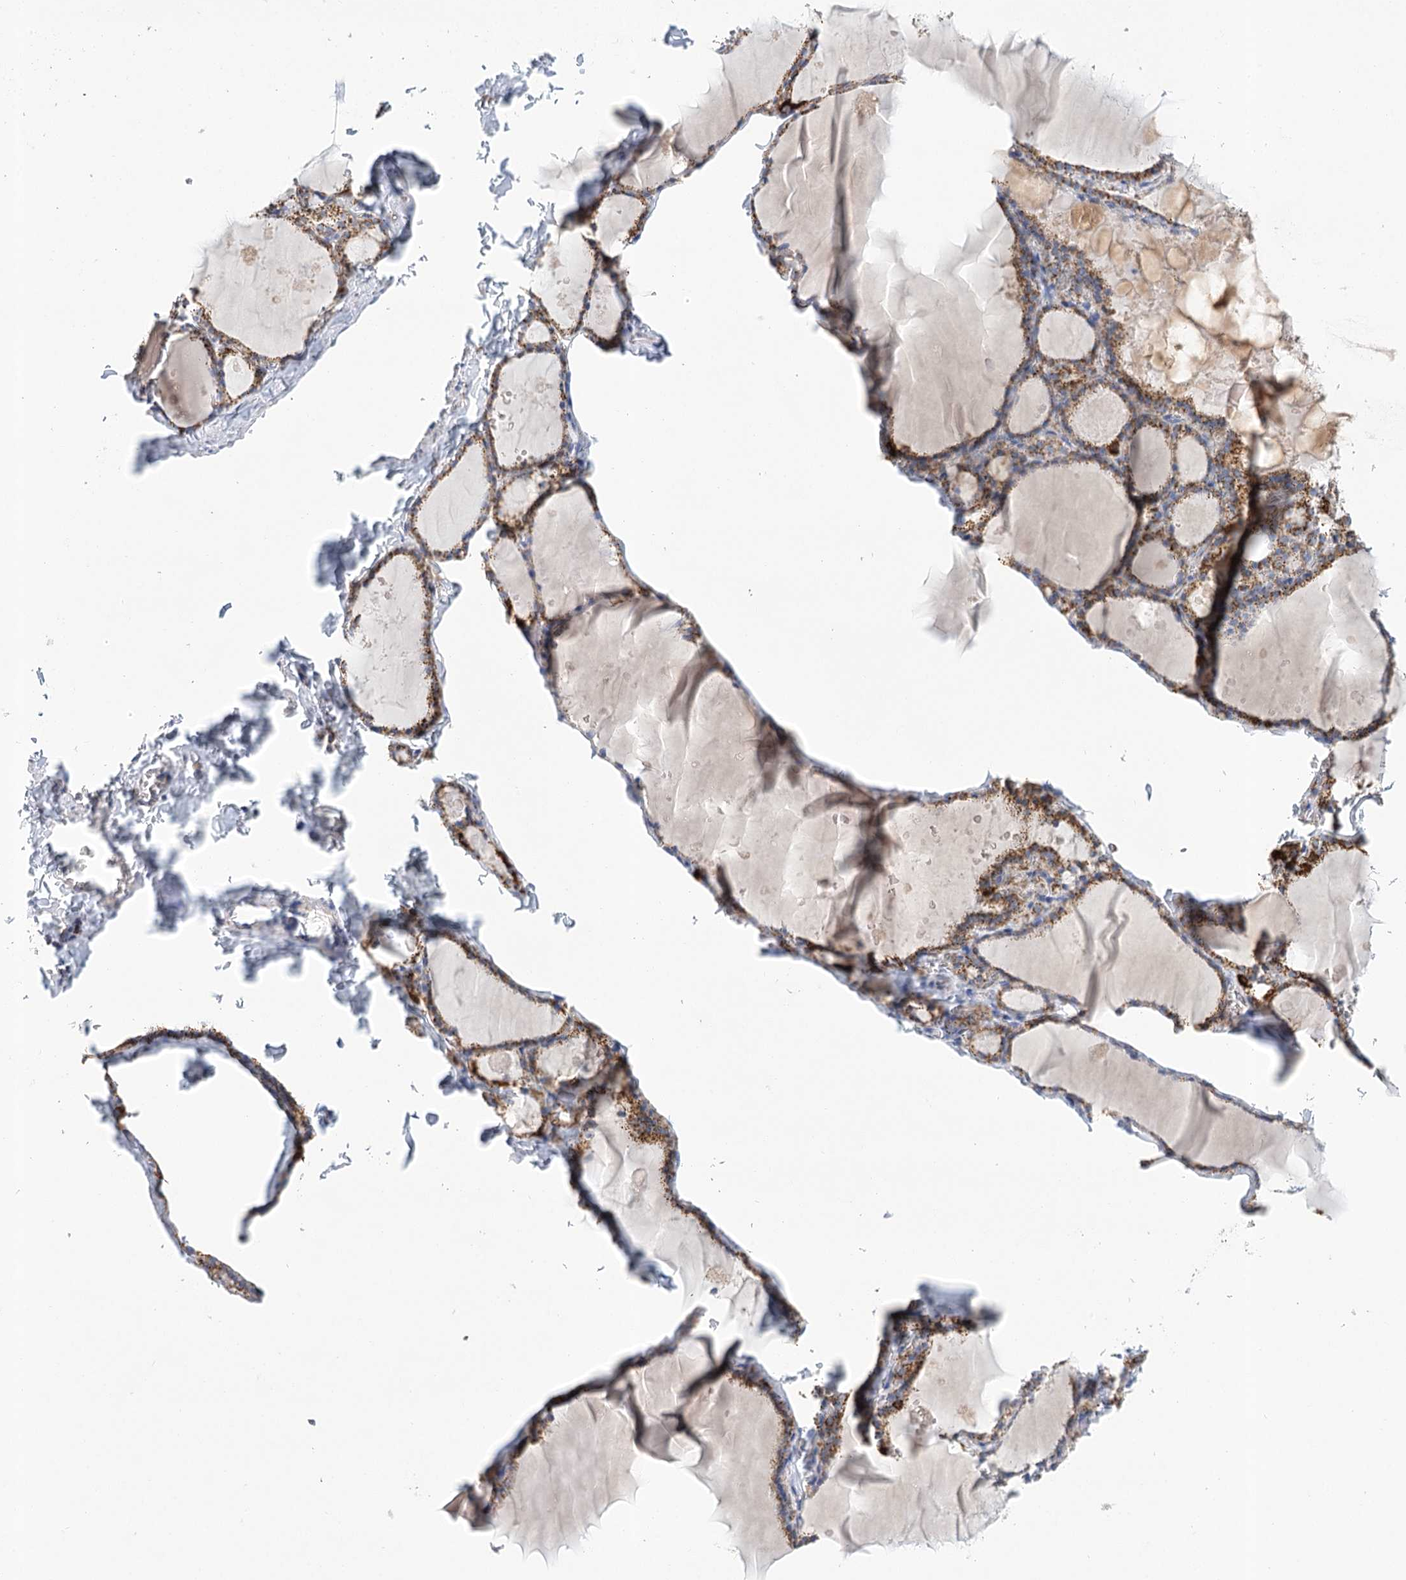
{"staining": {"intensity": "moderate", "quantity": ">75%", "location": "cytoplasmic/membranous"}, "tissue": "thyroid gland", "cell_type": "Glandular cells", "image_type": "normal", "snomed": [{"axis": "morphology", "description": "Normal tissue, NOS"}, {"axis": "topography", "description": "Thyroid gland"}], "caption": "Immunohistochemistry (IHC) histopathology image of benign human thyroid gland stained for a protein (brown), which exhibits medium levels of moderate cytoplasmic/membranous staining in approximately >75% of glandular cells.", "gene": "LSS", "patient": {"sex": "male", "age": 56}}